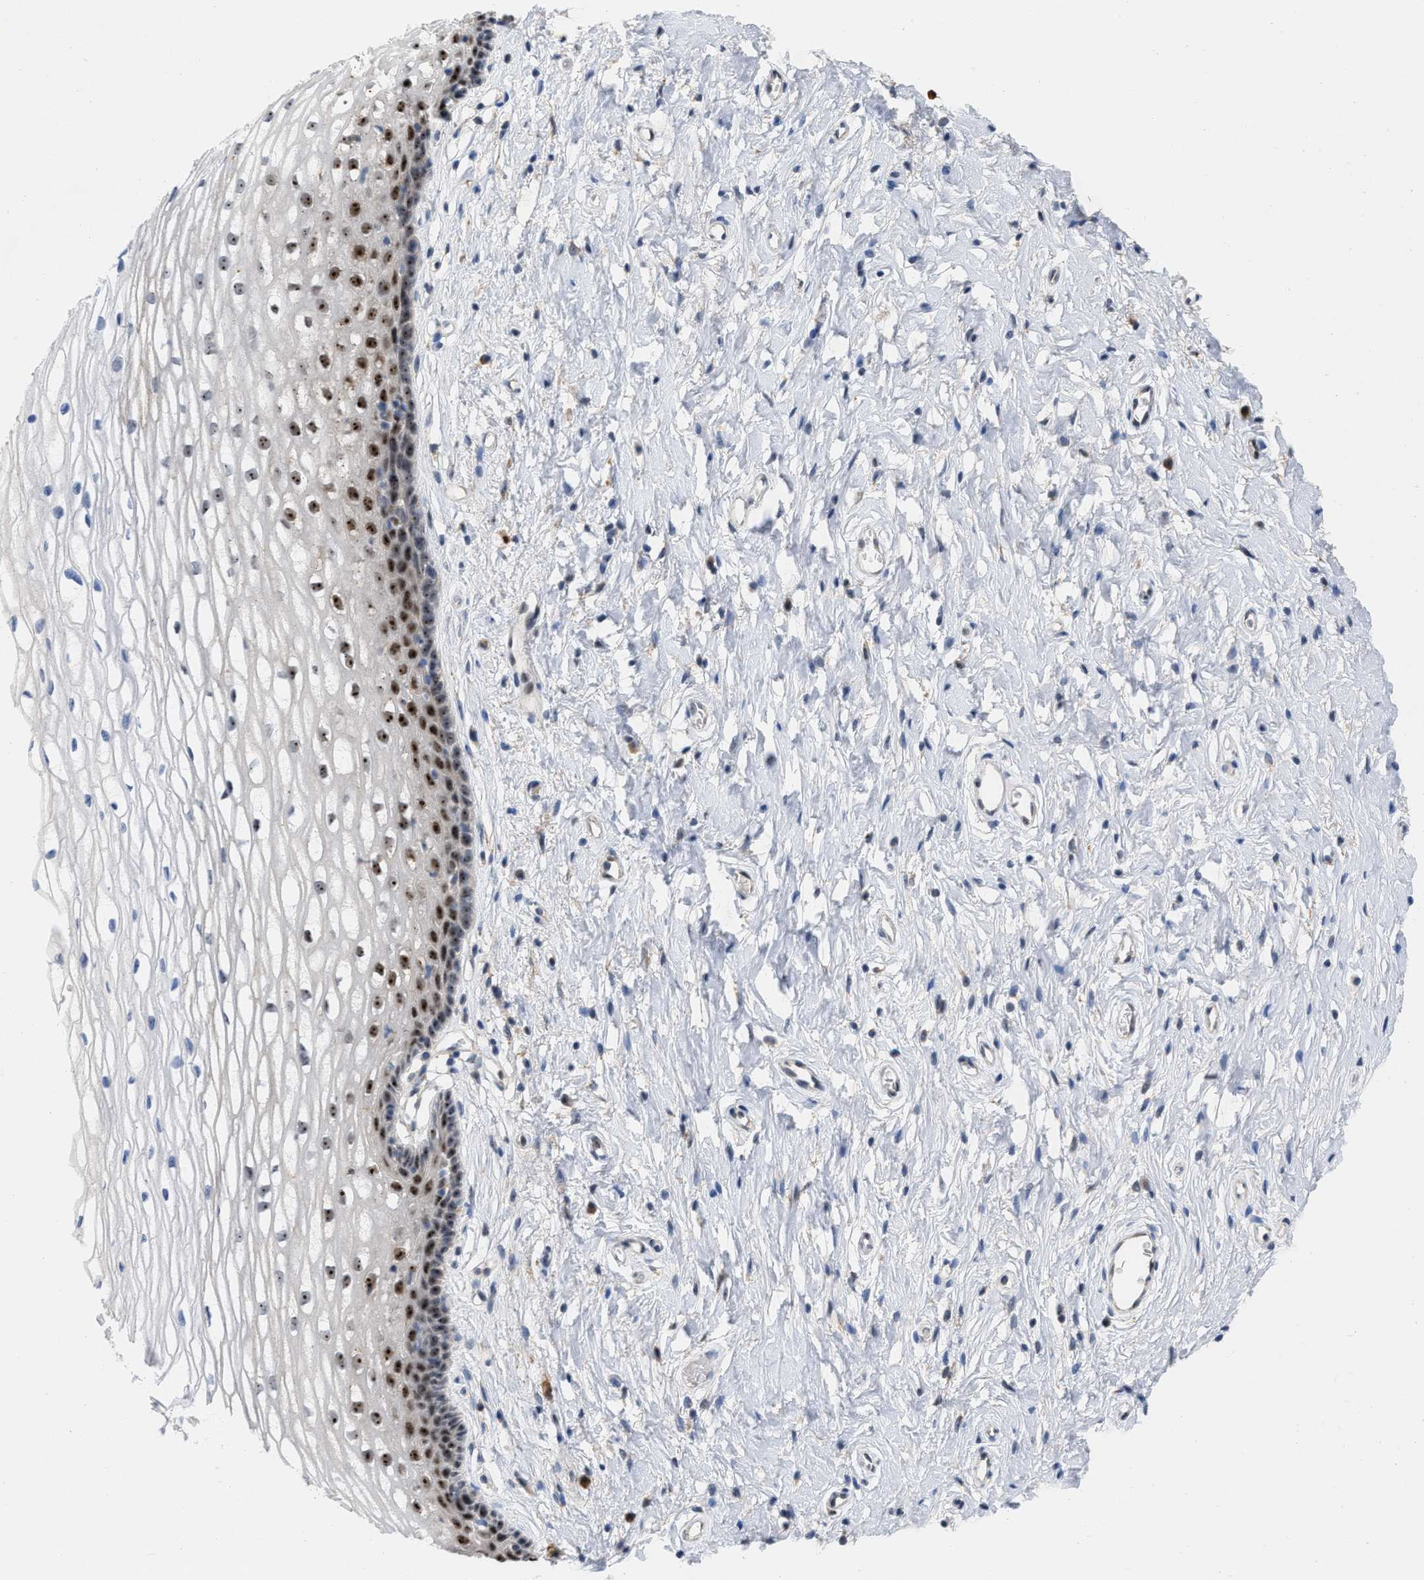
{"staining": {"intensity": "strong", "quantity": "<25%", "location": "nuclear"}, "tissue": "cervix", "cell_type": "Glandular cells", "image_type": "normal", "snomed": [{"axis": "morphology", "description": "Normal tissue, NOS"}, {"axis": "topography", "description": "Cervix"}], "caption": "Brown immunohistochemical staining in benign human cervix exhibits strong nuclear expression in approximately <25% of glandular cells. (Brightfield microscopy of DAB IHC at high magnification).", "gene": "ELAC2", "patient": {"sex": "female", "age": 77}}